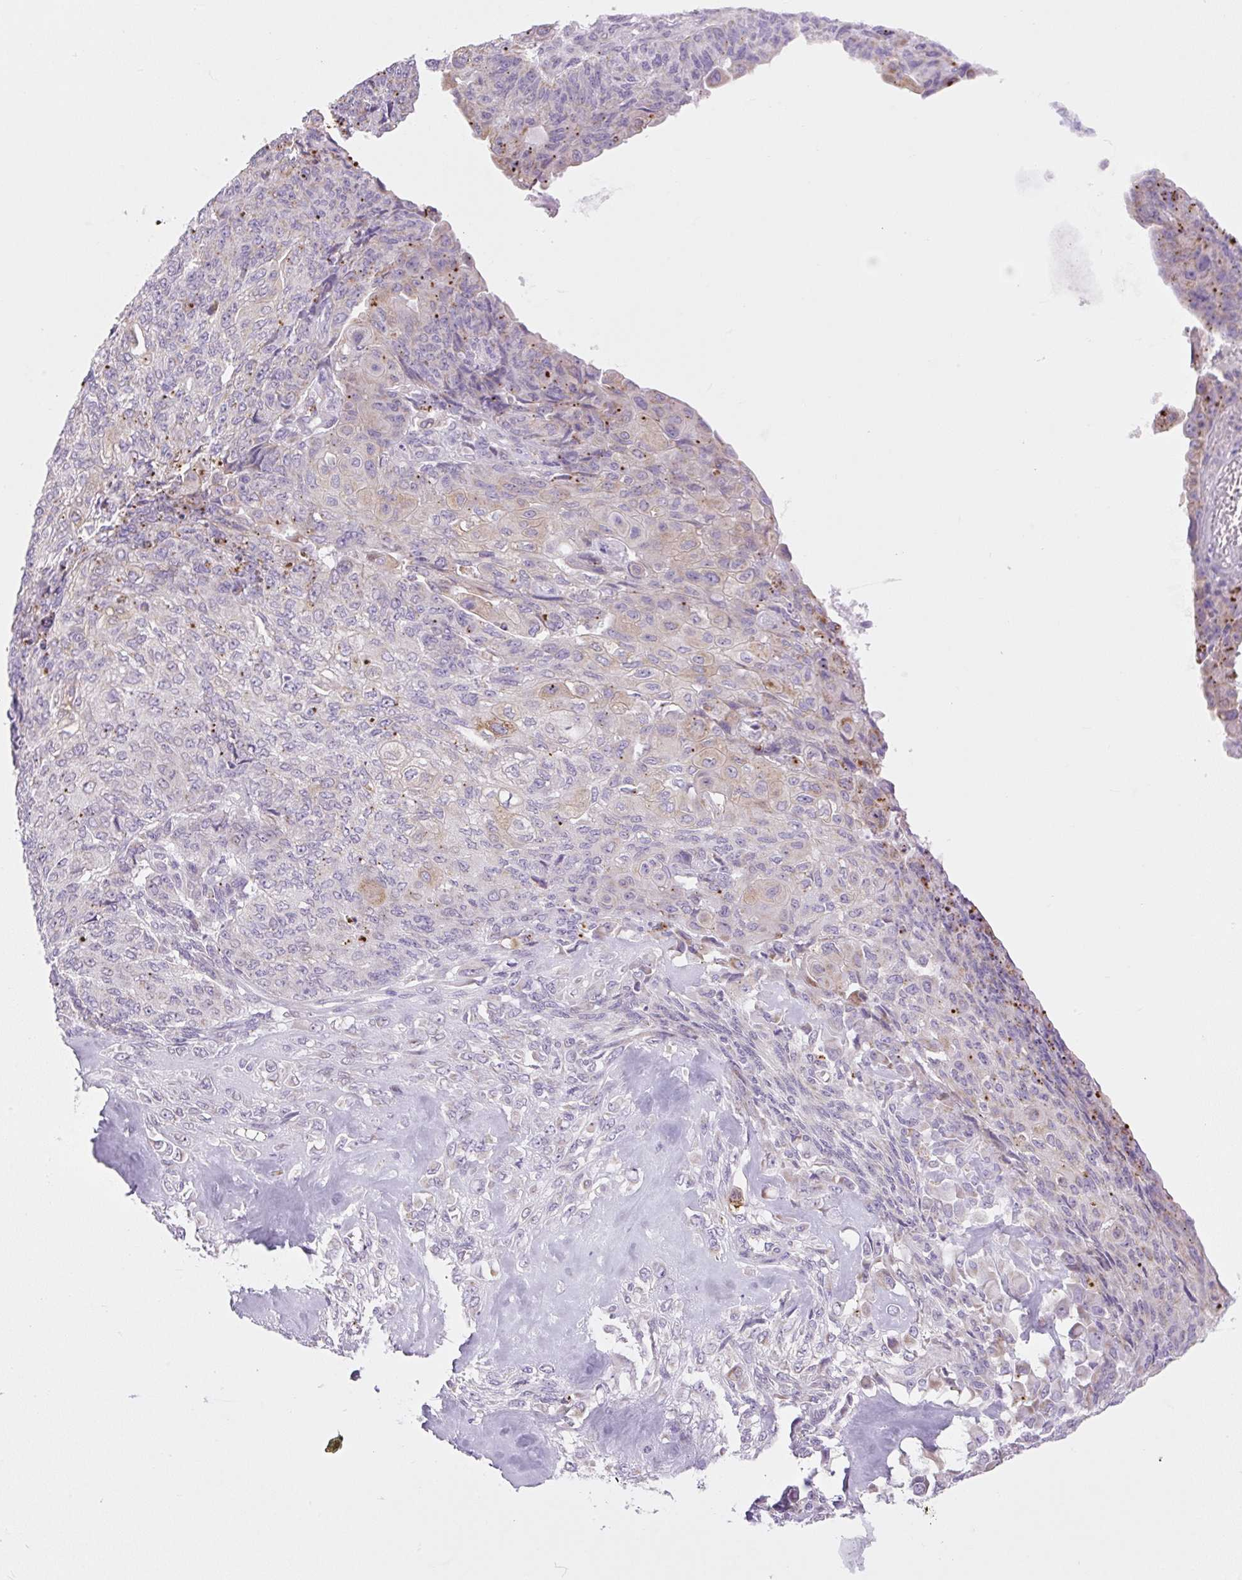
{"staining": {"intensity": "moderate", "quantity": "<25%", "location": "cytoplasmic/membranous"}, "tissue": "endometrial cancer", "cell_type": "Tumor cells", "image_type": "cancer", "snomed": [{"axis": "morphology", "description": "Adenocarcinoma, NOS"}, {"axis": "topography", "description": "Endometrium"}], "caption": "Approximately <25% of tumor cells in human endometrial adenocarcinoma show moderate cytoplasmic/membranous protein positivity as visualized by brown immunohistochemical staining.", "gene": "RNASE10", "patient": {"sex": "female", "age": 32}}